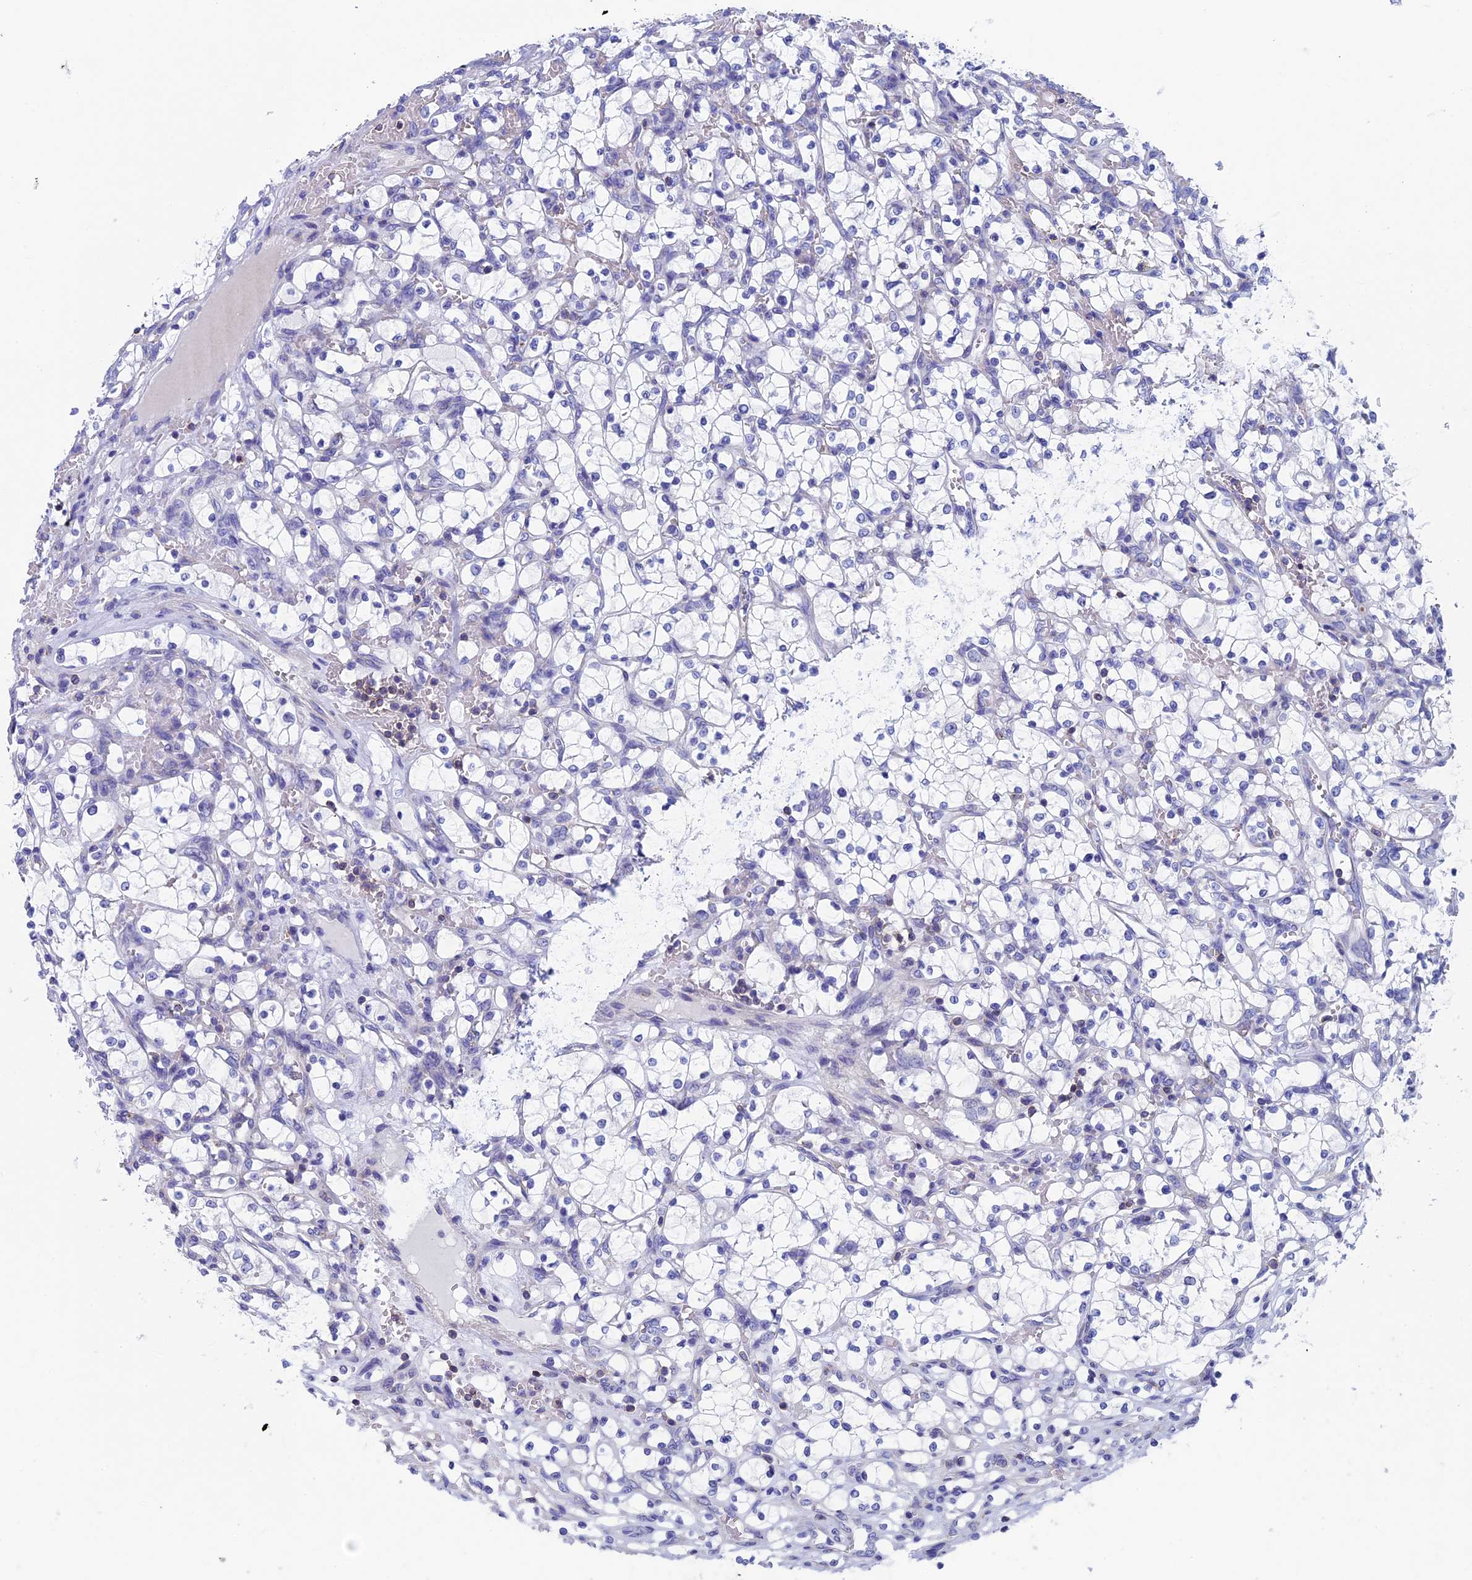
{"staining": {"intensity": "negative", "quantity": "none", "location": "none"}, "tissue": "renal cancer", "cell_type": "Tumor cells", "image_type": "cancer", "snomed": [{"axis": "morphology", "description": "Adenocarcinoma, NOS"}, {"axis": "topography", "description": "Kidney"}], "caption": "Renal cancer (adenocarcinoma) was stained to show a protein in brown. There is no significant staining in tumor cells.", "gene": "SEPTIN1", "patient": {"sex": "female", "age": 69}}